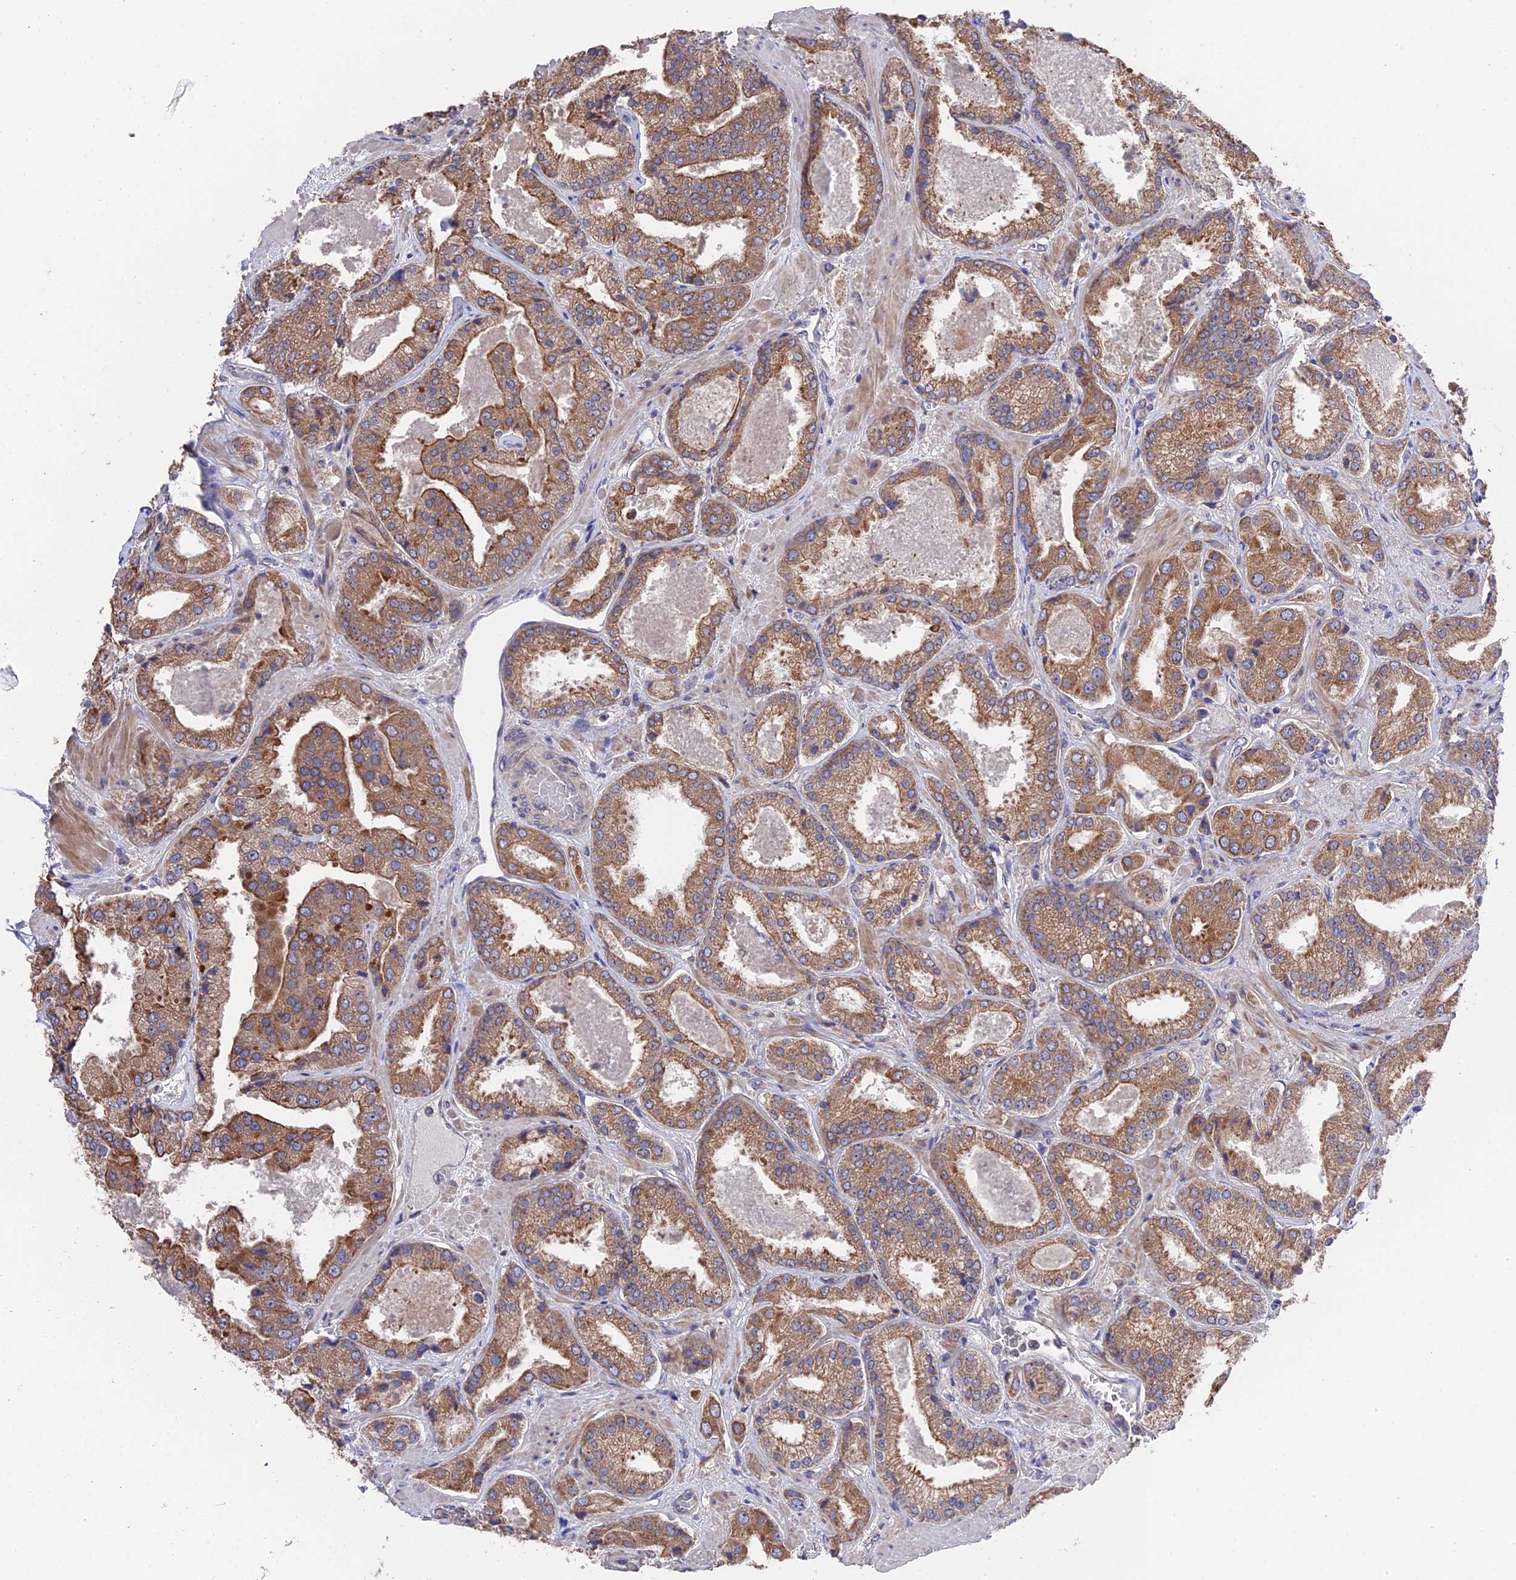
{"staining": {"intensity": "moderate", "quantity": ">75%", "location": "cytoplasmic/membranous"}, "tissue": "prostate cancer", "cell_type": "Tumor cells", "image_type": "cancer", "snomed": [{"axis": "morphology", "description": "Adenocarcinoma, High grade"}, {"axis": "topography", "description": "Prostate"}], "caption": "Tumor cells show medium levels of moderate cytoplasmic/membranous expression in about >75% of cells in prostate high-grade adenocarcinoma. (brown staining indicates protein expression, while blue staining denotes nuclei).", "gene": "ZCCHC2", "patient": {"sex": "male", "age": 63}}